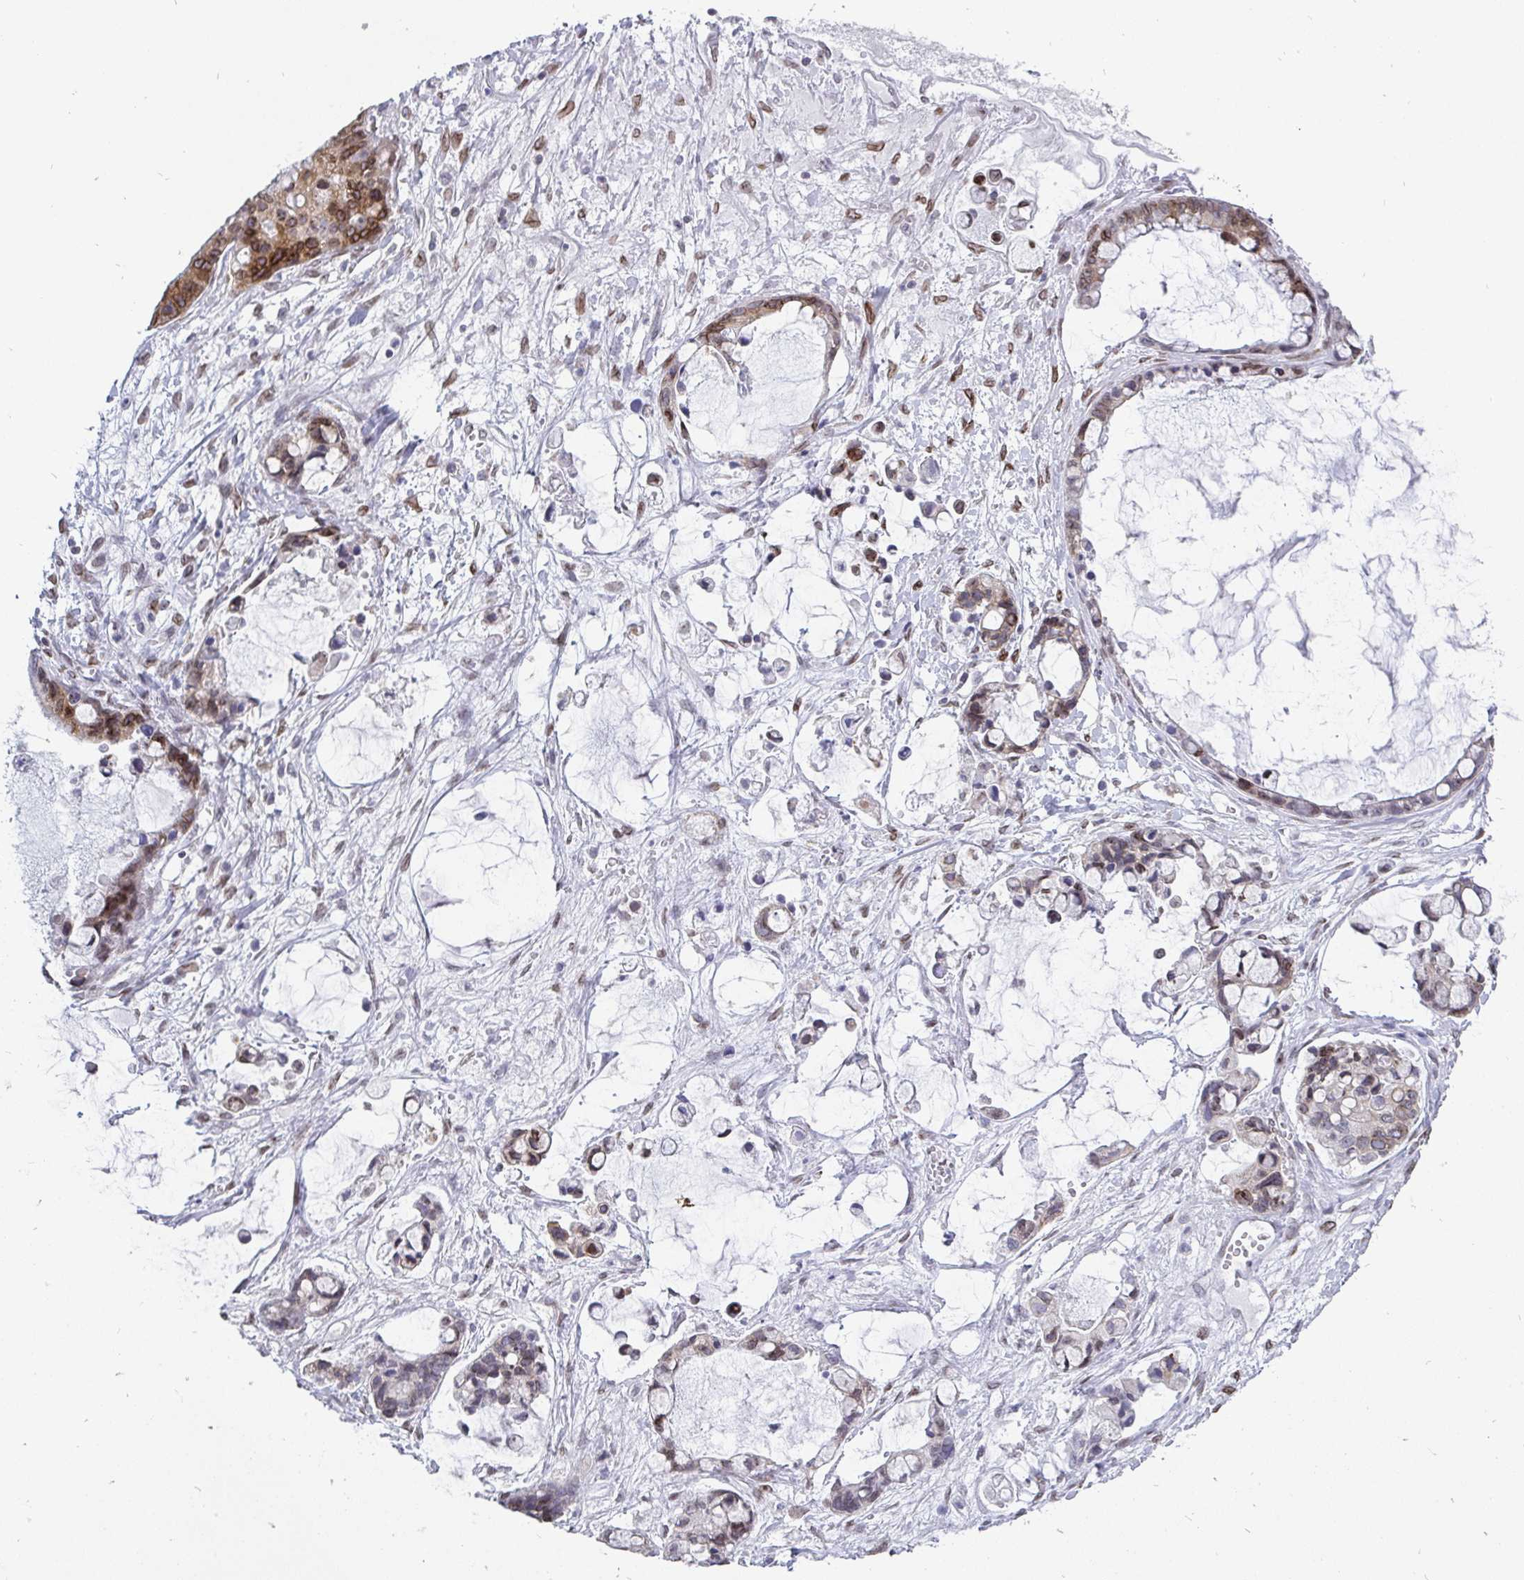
{"staining": {"intensity": "moderate", "quantity": "<25%", "location": "cytoplasmic/membranous,nuclear"}, "tissue": "ovarian cancer", "cell_type": "Tumor cells", "image_type": "cancer", "snomed": [{"axis": "morphology", "description": "Cystadenocarcinoma, mucinous, NOS"}, {"axis": "topography", "description": "Ovary"}], "caption": "Approximately <25% of tumor cells in mucinous cystadenocarcinoma (ovarian) show moderate cytoplasmic/membranous and nuclear protein expression as visualized by brown immunohistochemical staining.", "gene": "EMD", "patient": {"sex": "female", "age": 63}}